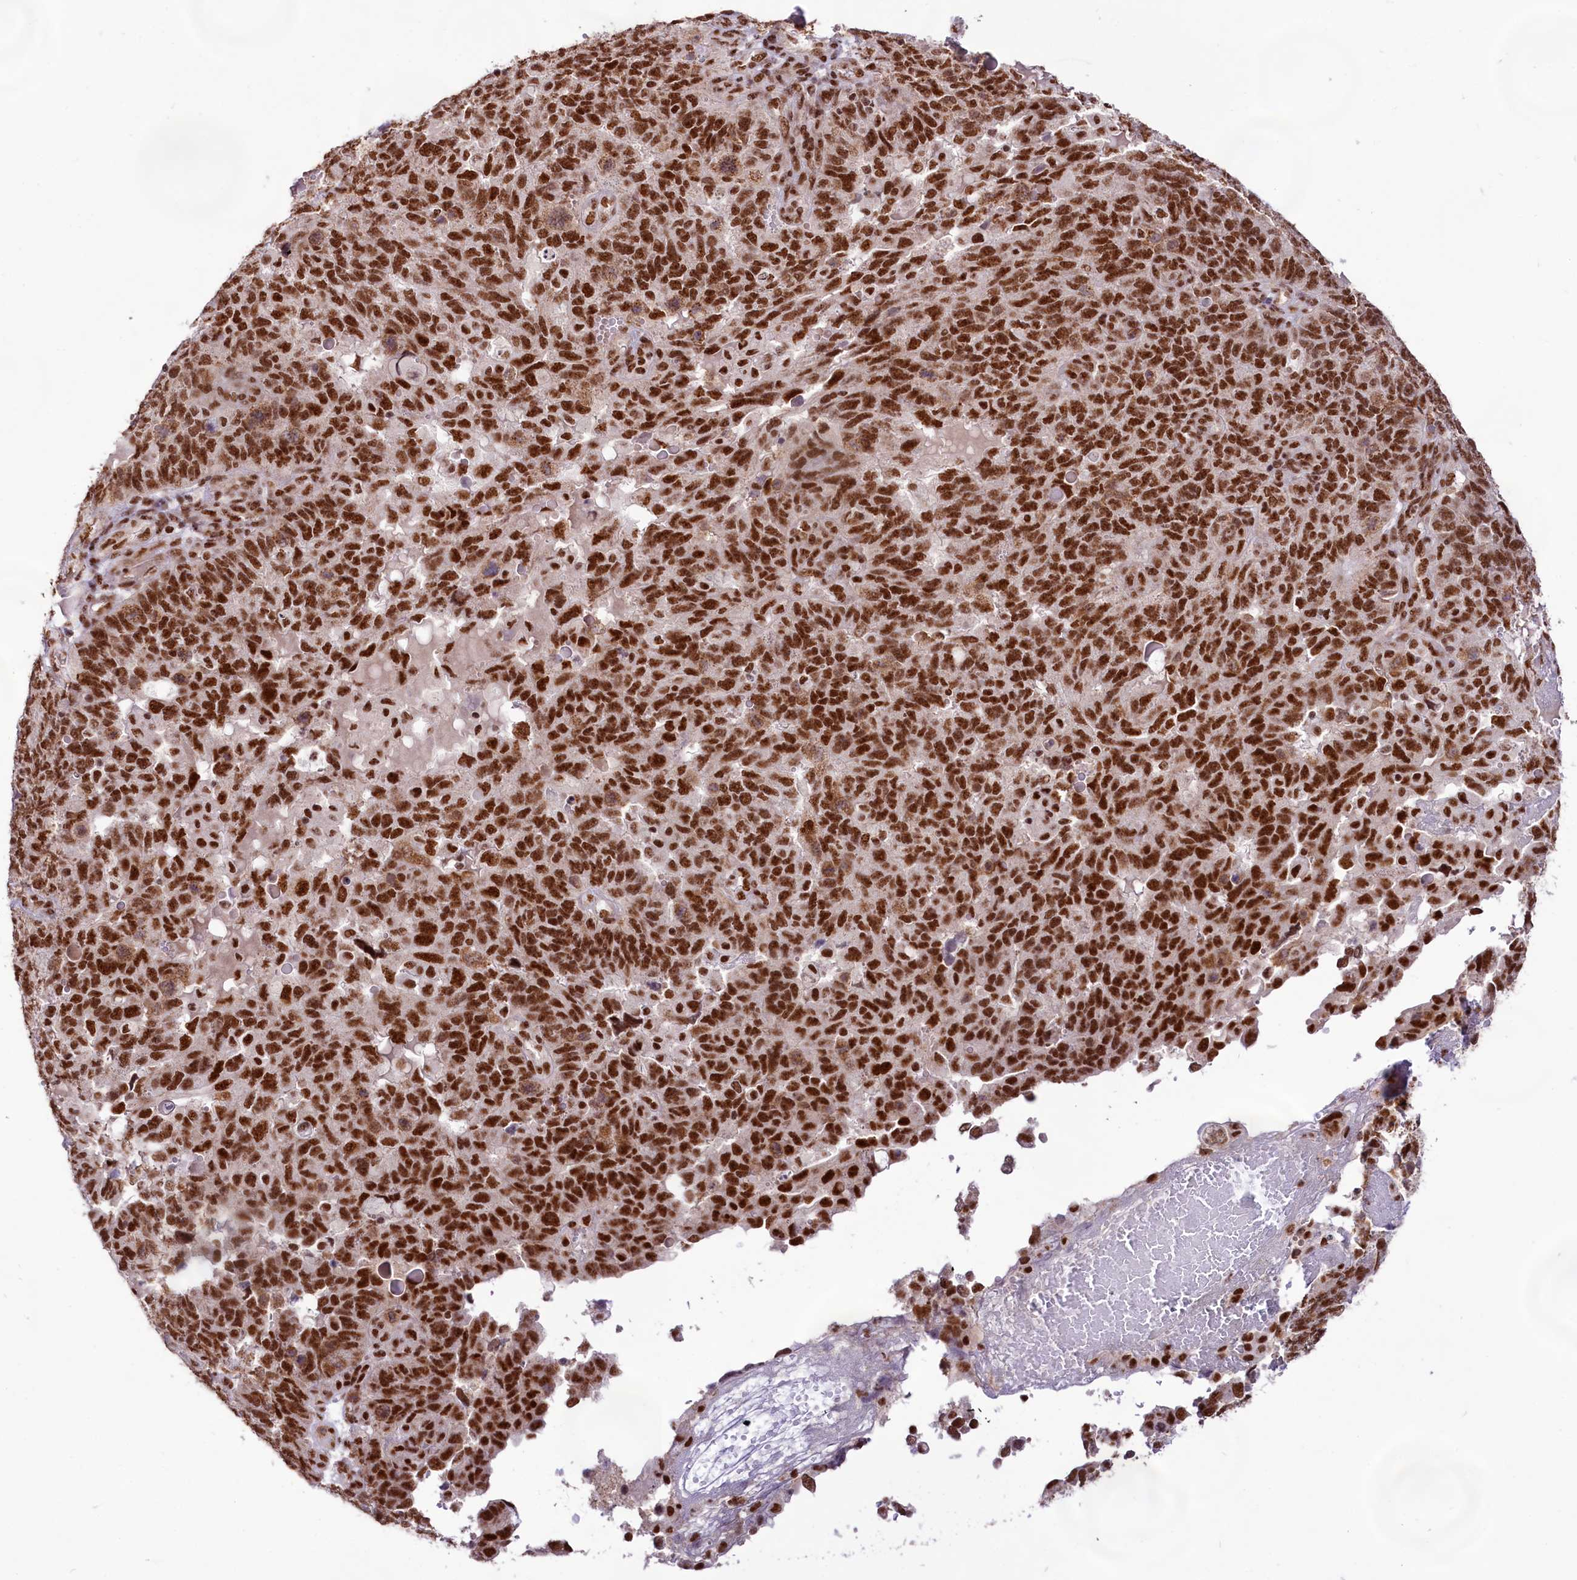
{"staining": {"intensity": "strong", "quantity": ">75%", "location": "nuclear"}, "tissue": "endometrial cancer", "cell_type": "Tumor cells", "image_type": "cancer", "snomed": [{"axis": "morphology", "description": "Adenocarcinoma, NOS"}, {"axis": "topography", "description": "Endometrium"}], "caption": "High-magnification brightfield microscopy of adenocarcinoma (endometrial) stained with DAB (brown) and counterstained with hematoxylin (blue). tumor cells exhibit strong nuclear expression is present in about>75% of cells.", "gene": "HIRA", "patient": {"sex": "female", "age": 66}}